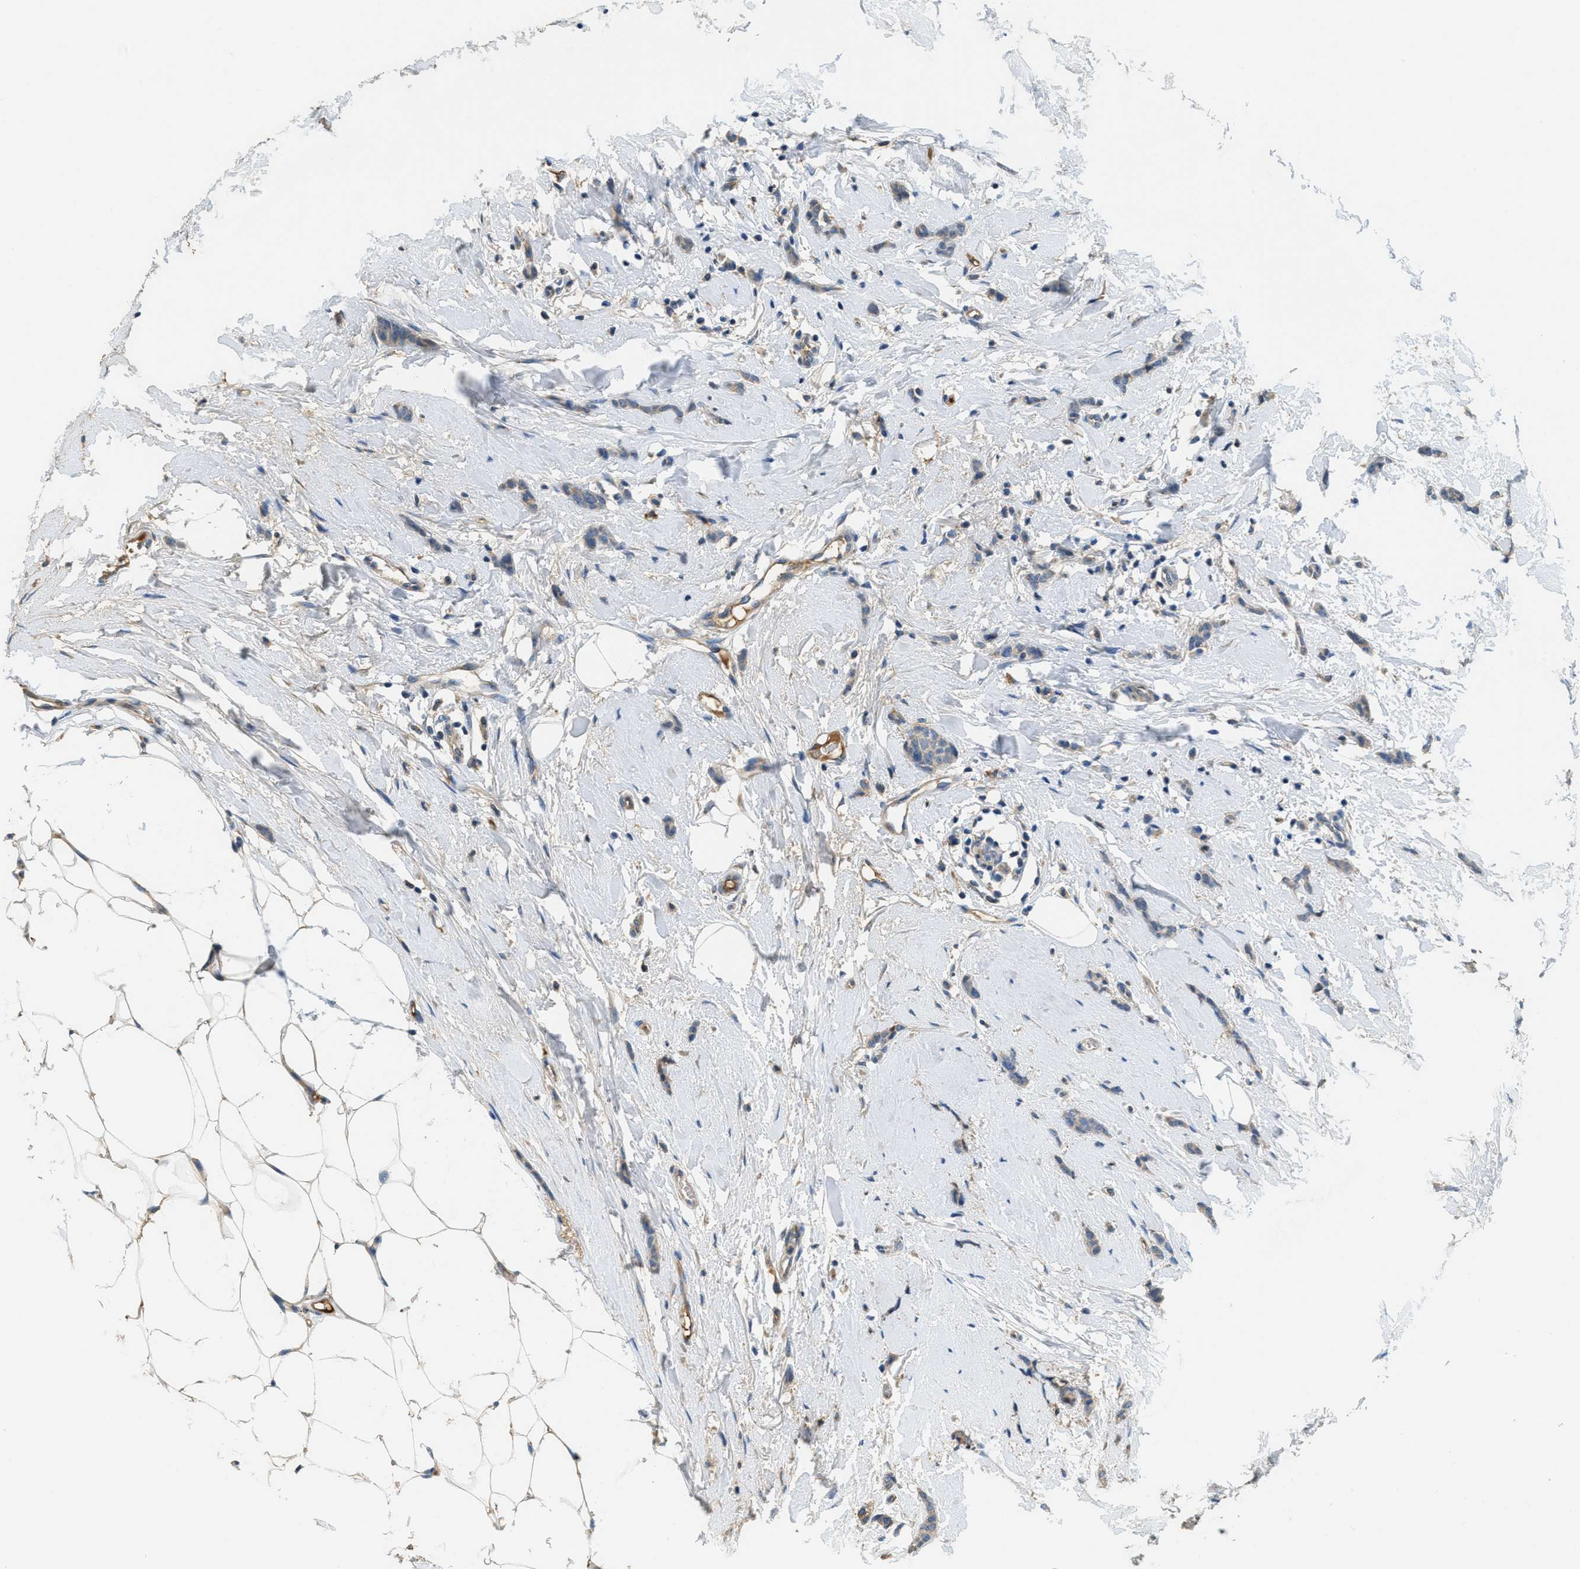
{"staining": {"intensity": "negative", "quantity": "none", "location": "none"}, "tissue": "breast cancer", "cell_type": "Tumor cells", "image_type": "cancer", "snomed": [{"axis": "morphology", "description": "Lobular carcinoma"}, {"axis": "topography", "description": "Skin"}, {"axis": "topography", "description": "Breast"}], "caption": "The IHC image has no significant positivity in tumor cells of breast cancer (lobular carcinoma) tissue.", "gene": "RIPK2", "patient": {"sex": "female", "age": 46}}